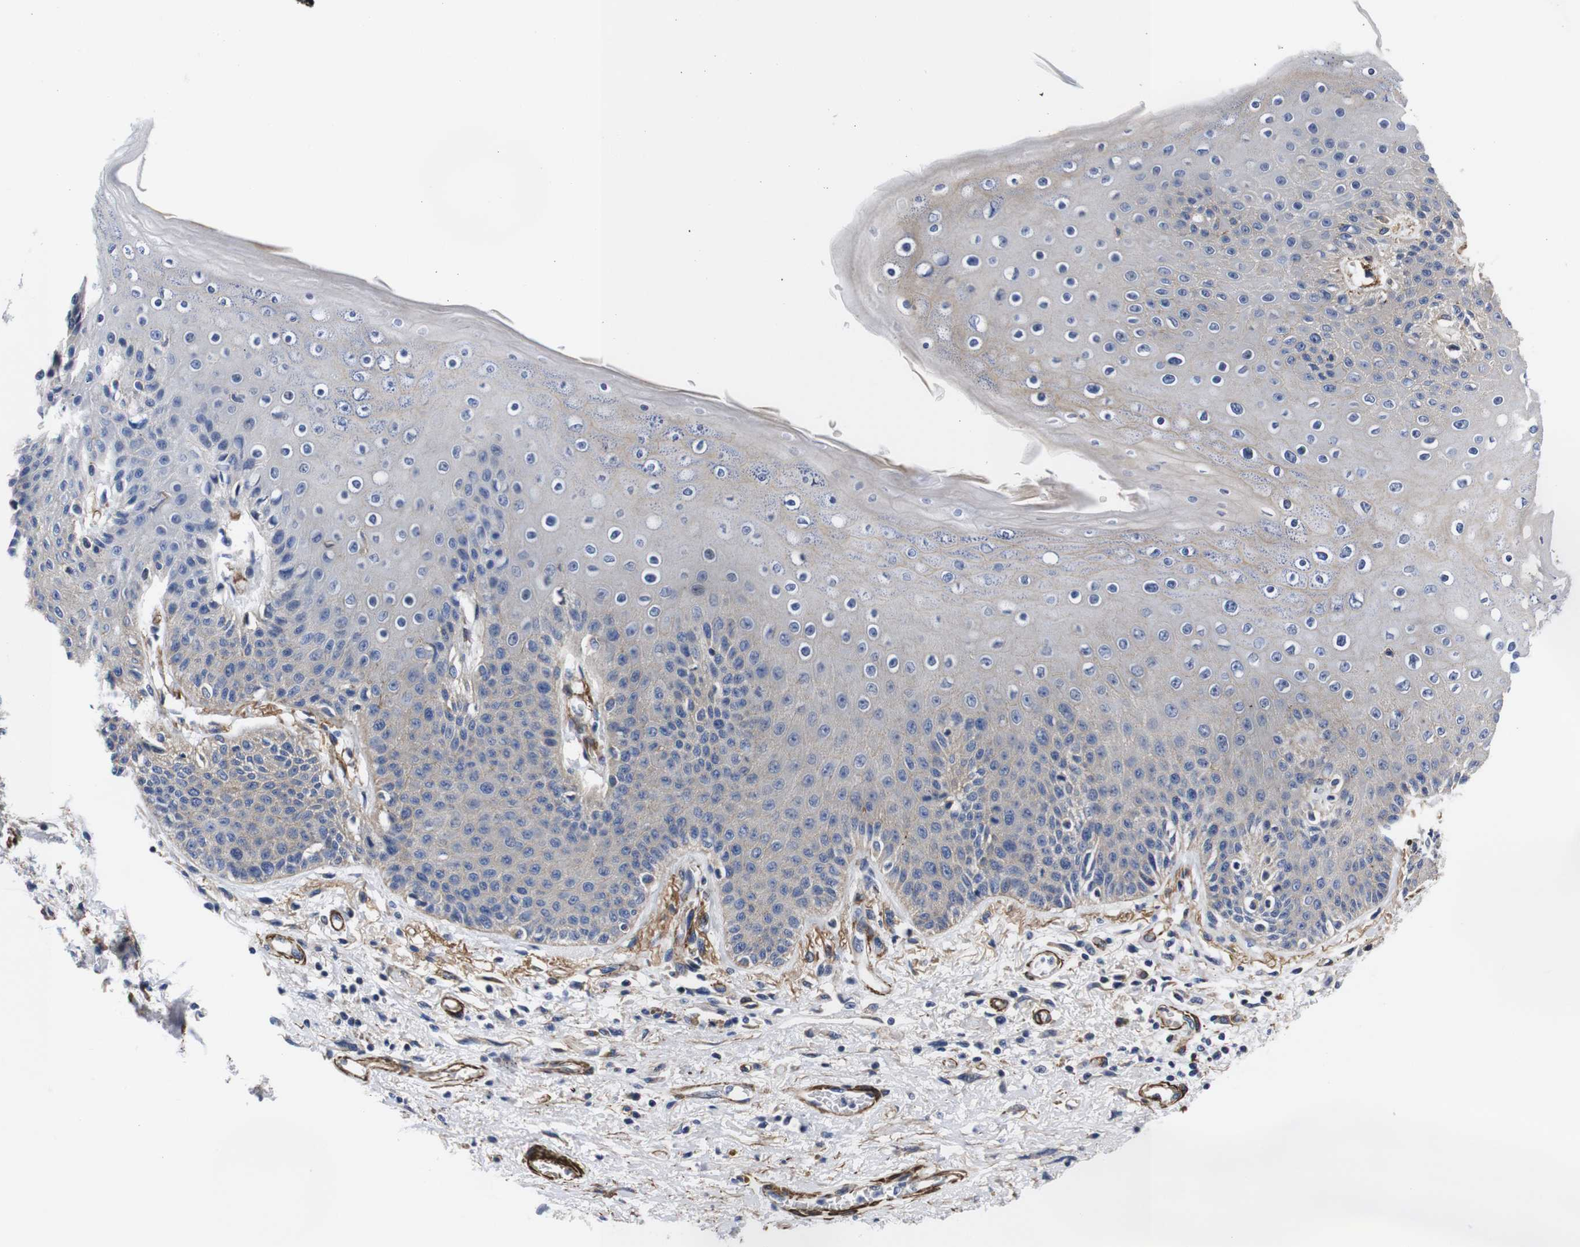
{"staining": {"intensity": "weak", "quantity": "<25%", "location": "cytoplasmic/membranous"}, "tissue": "skin", "cell_type": "Epidermal cells", "image_type": "normal", "snomed": [{"axis": "morphology", "description": "Normal tissue, NOS"}, {"axis": "topography", "description": "Anal"}], "caption": "This is an immunohistochemistry (IHC) histopathology image of unremarkable skin. There is no expression in epidermal cells.", "gene": "WNT10A", "patient": {"sex": "female", "age": 46}}